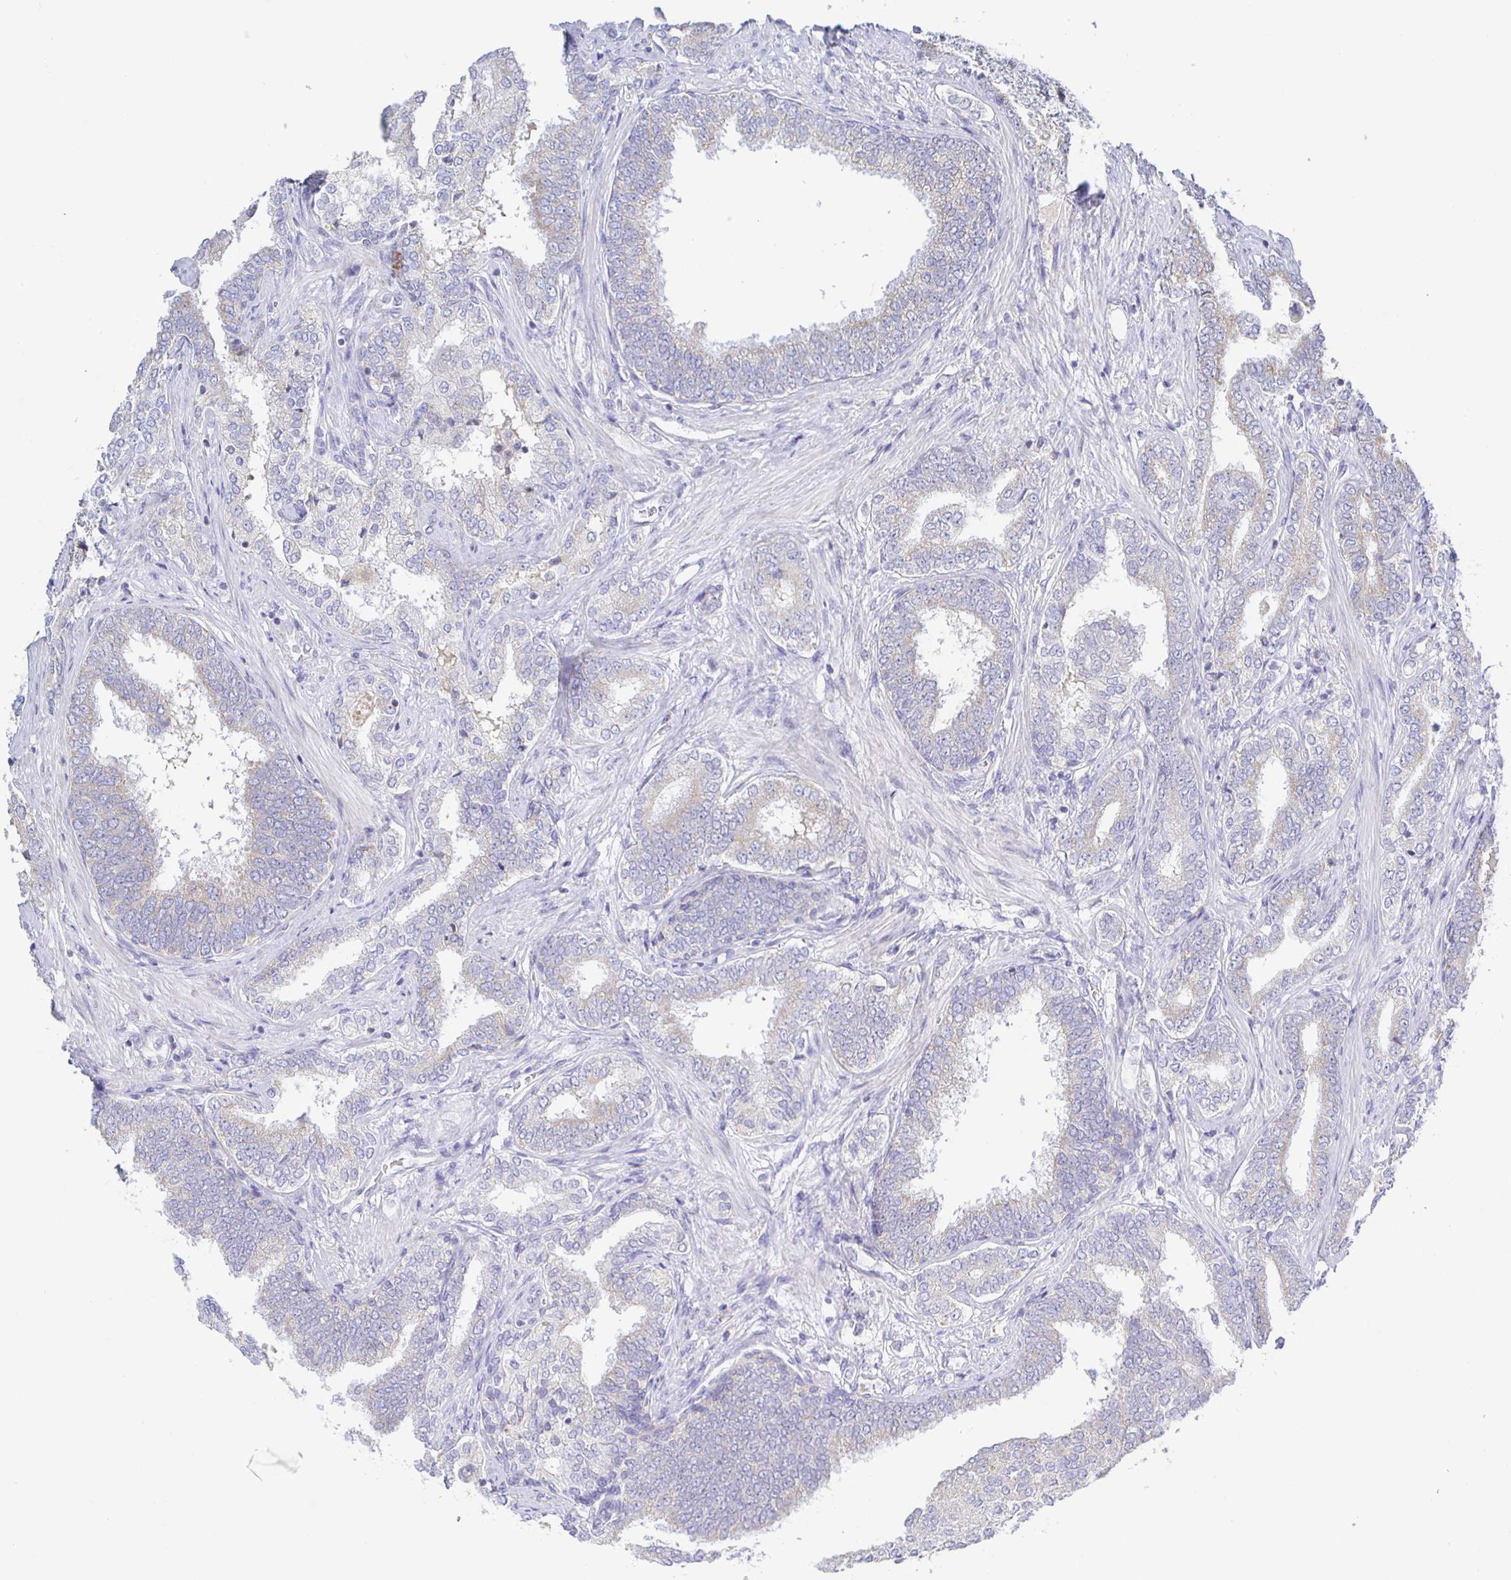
{"staining": {"intensity": "negative", "quantity": "none", "location": "none"}, "tissue": "prostate cancer", "cell_type": "Tumor cells", "image_type": "cancer", "snomed": [{"axis": "morphology", "description": "Adenocarcinoma, High grade"}, {"axis": "topography", "description": "Prostate"}], "caption": "Tumor cells are negative for protein expression in human adenocarcinoma (high-grade) (prostate).", "gene": "SYNGR4", "patient": {"sex": "male", "age": 72}}